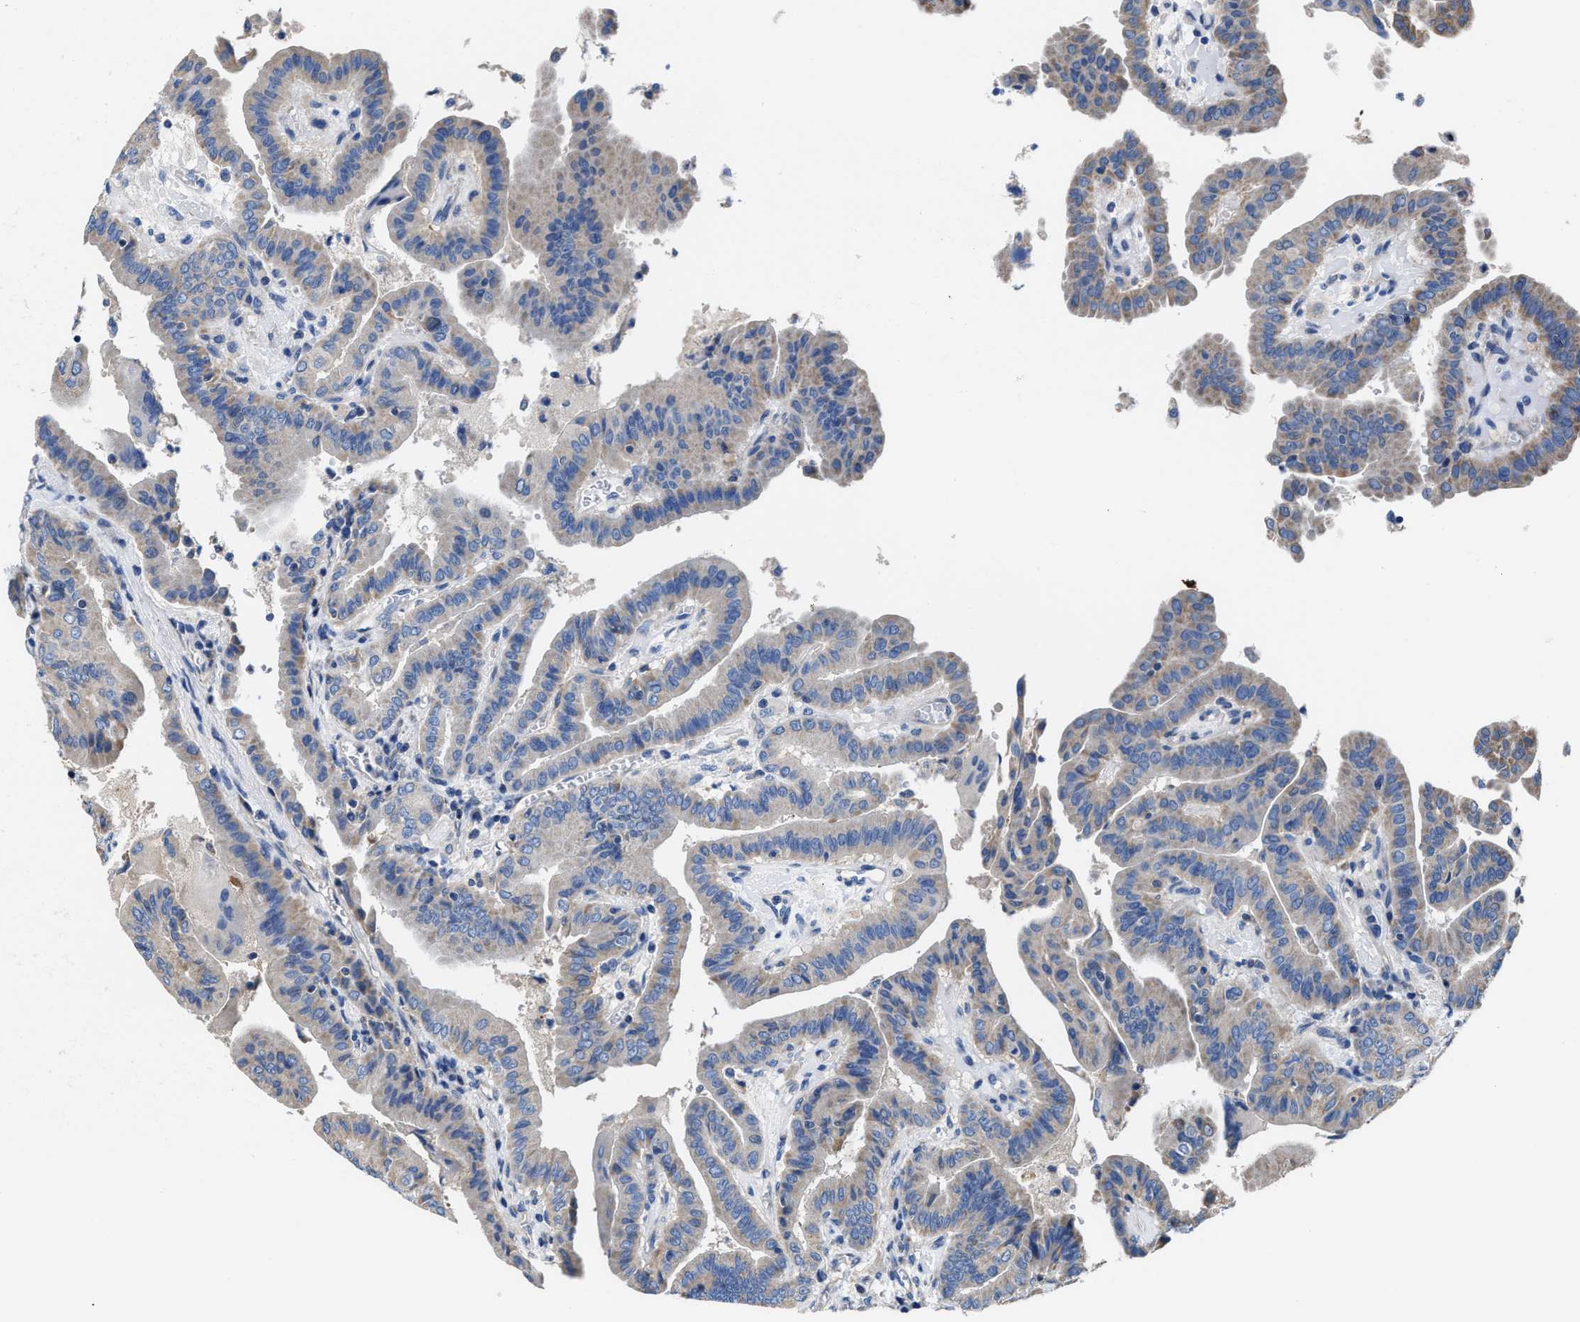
{"staining": {"intensity": "weak", "quantity": "<25%", "location": "cytoplasmic/membranous"}, "tissue": "thyroid cancer", "cell_type": "Tumor cells", "image_type": "cancer", "snomed": [{"axis": "morphology", "description": "Papillary adenocarcinoma, NOS"}, {"axis": "topography", "description": "Thyroid gland"}], "caption": "Micrograph shows no significant protein expression in tumor cells of papillary adenocarcinoma (thyroid). Brightfield microscopy of immunohistochemistry (IHC) stained with DAB (brown) and hematoxylin (blue), captured at high magnification.", "gene": "TMEM30A", "patient": {"sex": "male", "age": 33}}